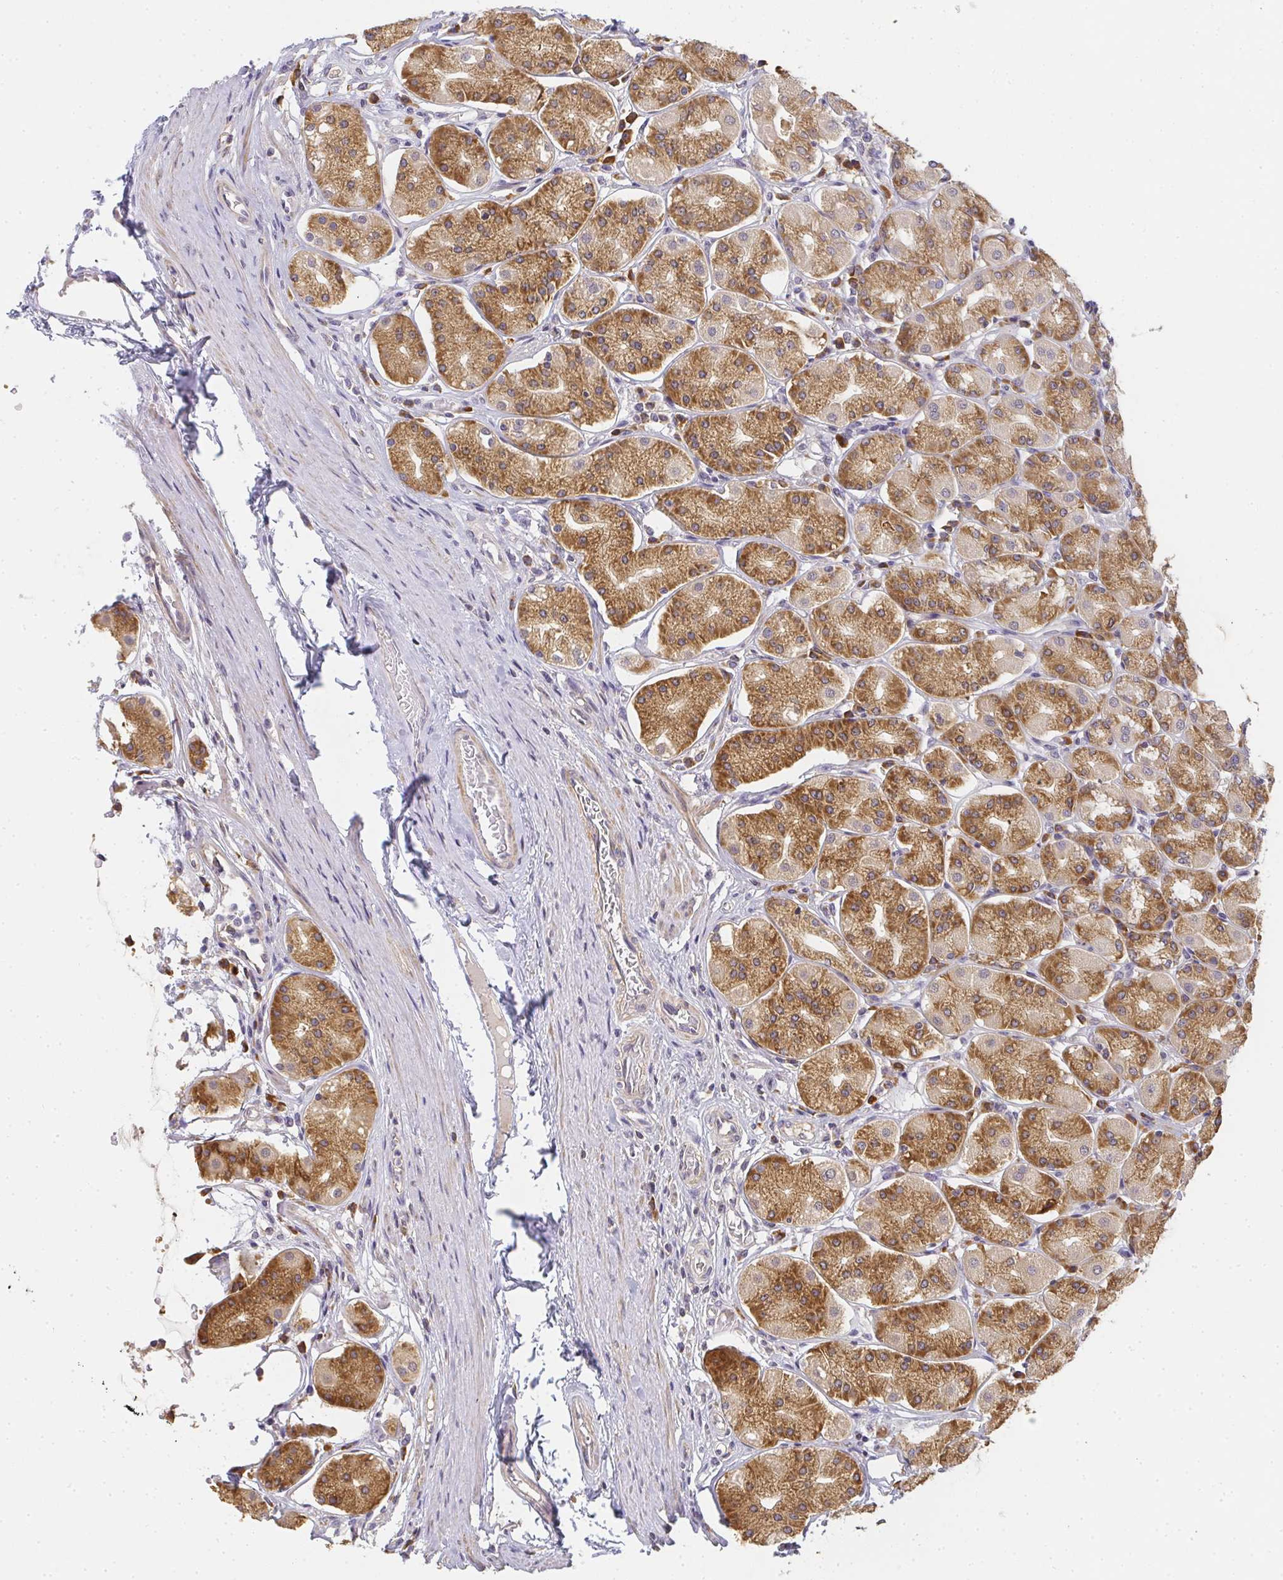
{"staining": {"intensity": "moderate", "quantity": ">75%", "location": "cytoplasmic/membranous"}, "tissue": "stomach", "cell_type": "Glandular cells", "image_type": "normal", "snomed": [{"axis": "morphology", "description": "Normal tissue, NOS"}, {"axis": "topography", "description": "Stomach"}, {"axis": "topography", "description": "Stomach, lower"}], "caption": "Protein analysis of normal stomach displays moderate cytoplasmic/membranous expression in about >75% of glandular cells.", "gene": "SLC35B3", "patient": {"sex": "female", "age": 56}}